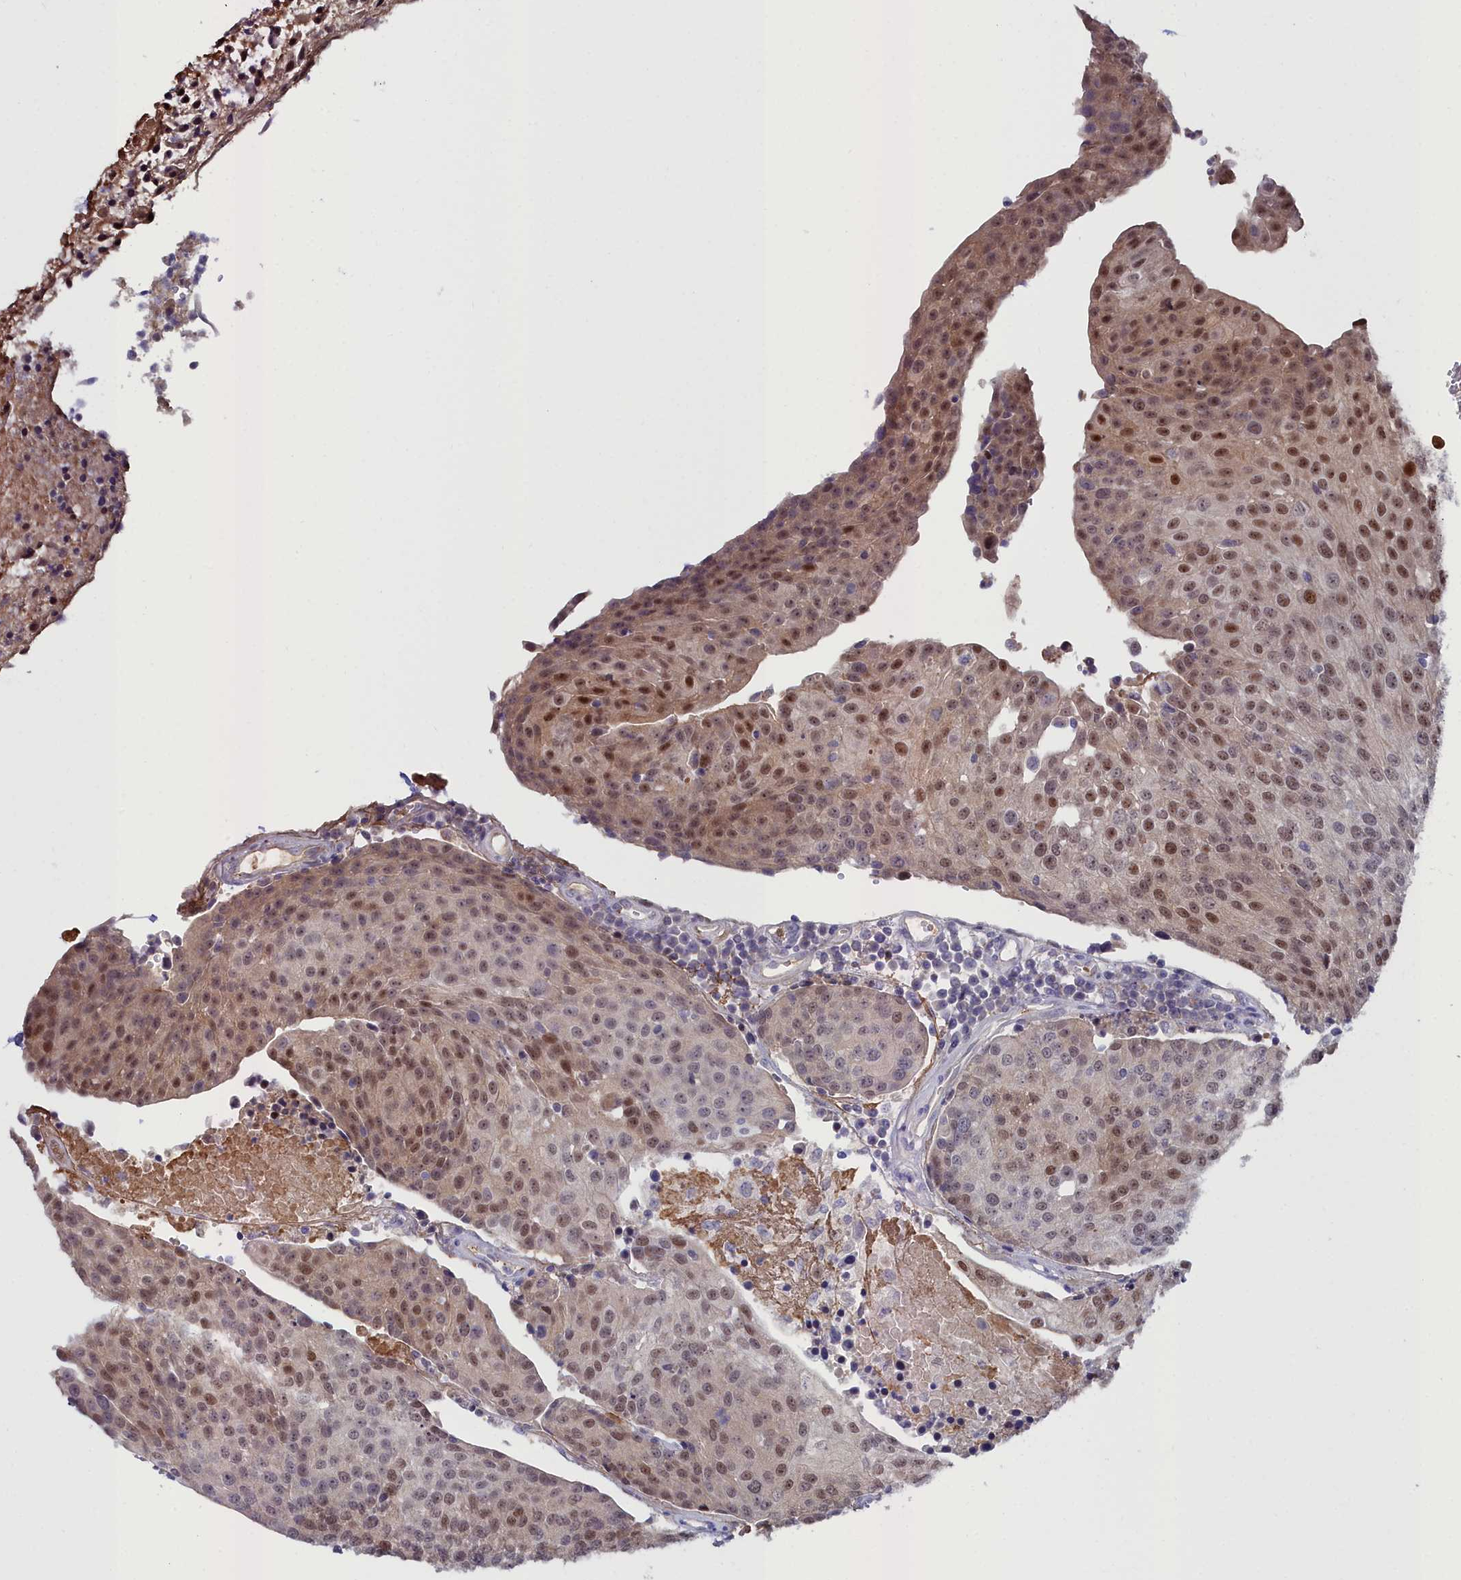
{"staining": {"intensity": "moderate", "quantity": "25%-75%", "location": "nuclear"}, "tissue": "urothelial cancer", "cell_type": "Tumor cells", "image_type": "cancer", "snomed": [{"axis": "morphology", "description": "Urothelial carcinoma, High grade"}, {"axis": "topography", "description": "Urinary bladder"}], "caption": "IHC micrograph of neoplastic tissue: human high-grade urothelial carcinoma stained using IHC shows medium levels of moderate protein expression localized specifically in the nuclear of tumor cells, appearing as a nuclear brown color.", "gene": "KCTD18", "patient": {"sex": "female", "age": 85}}